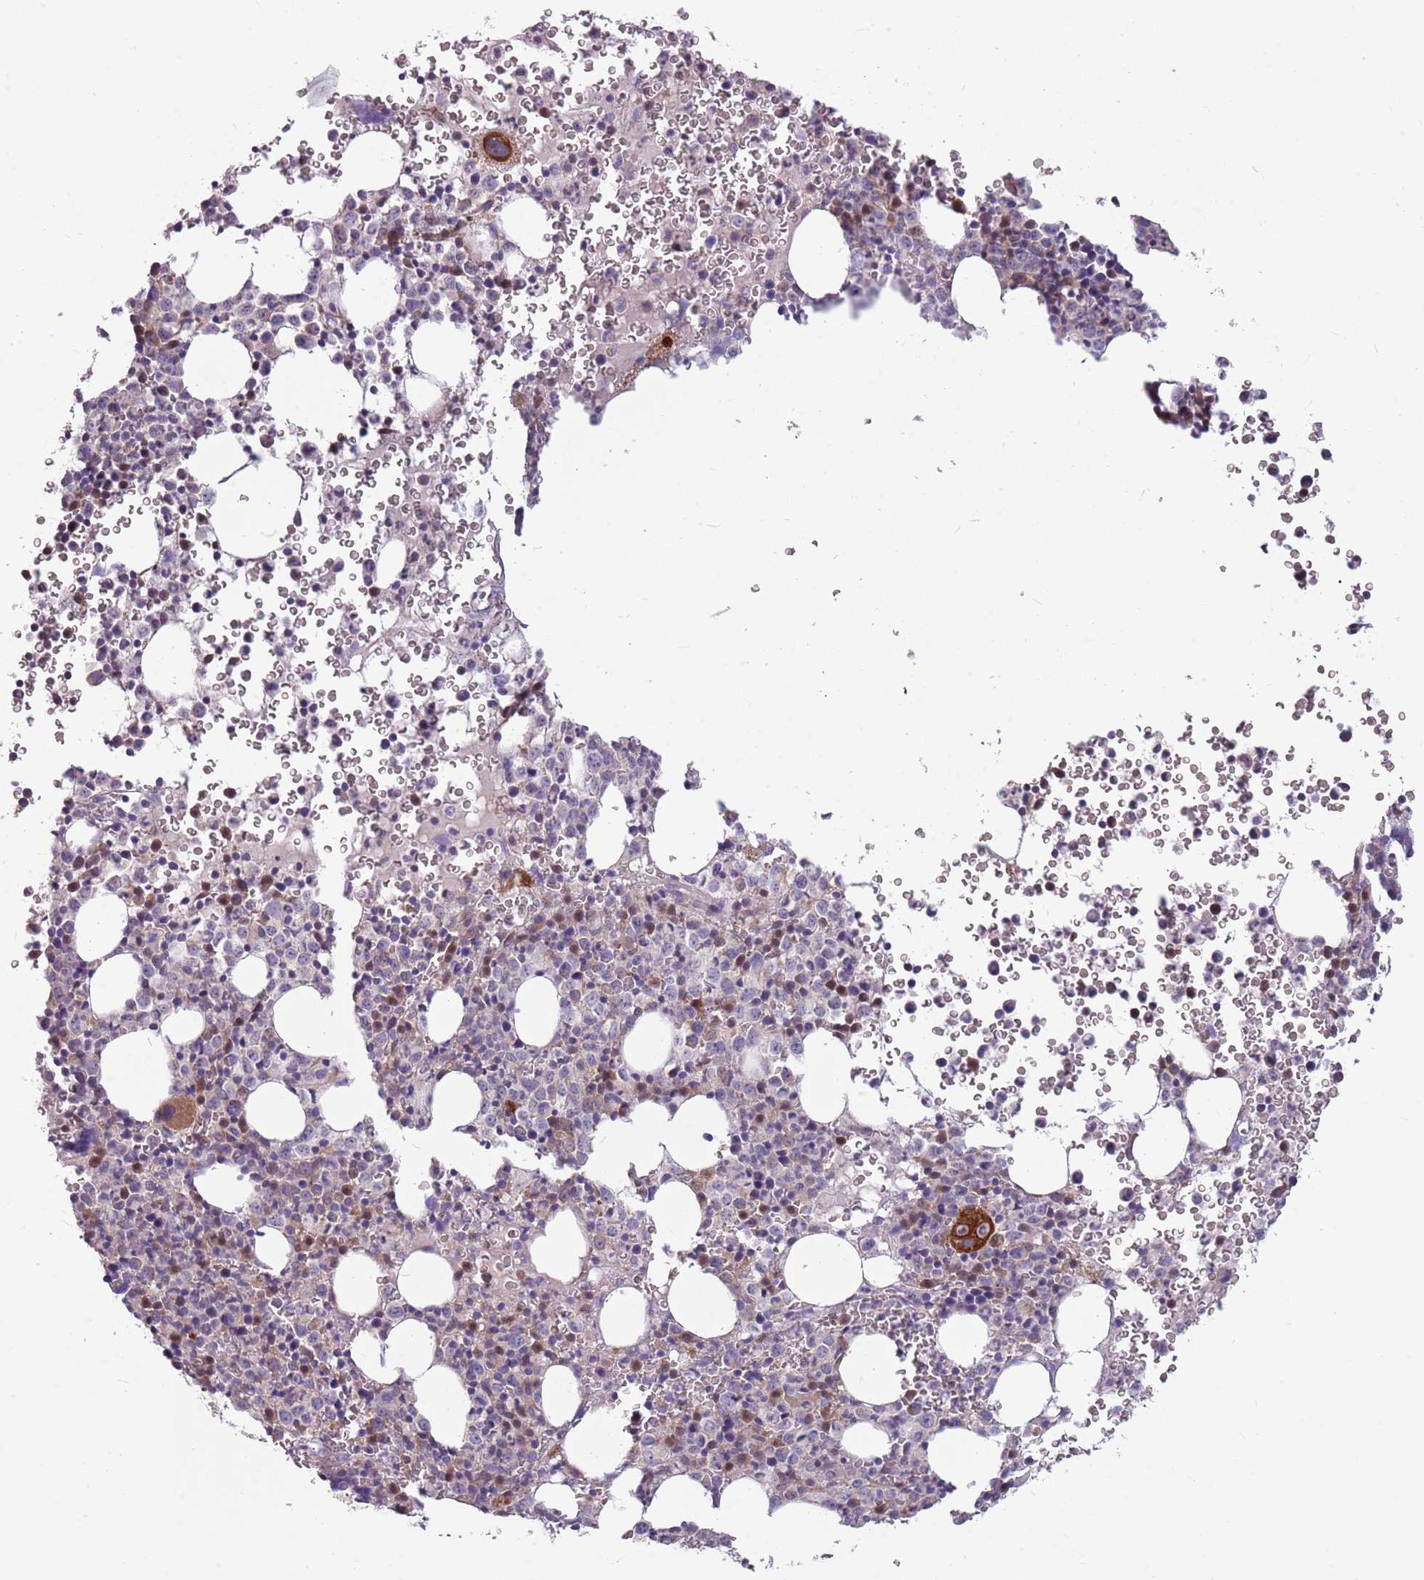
{"staining": {"intensity": "strong", "quantity": "<25%", "location": "cytoplasmic/membranous"}, "tissue": "bone marrow", "cell_type": "Hematopoietic cells", "image_type": "normal", "snomed": [{"axis": "morphology", "description": "Normal tissue, NOS"}, {"axis": "topography", "description": "Bone marrow"}], "caption": "This is an image of immunohistochemistry staining of normal bone marrow, which shows strong expression in the cytoplasmic/membranous of hematopoietic cells.", "gene": "PPP1R27", "patient": {"sex": "female", "age": 54}}